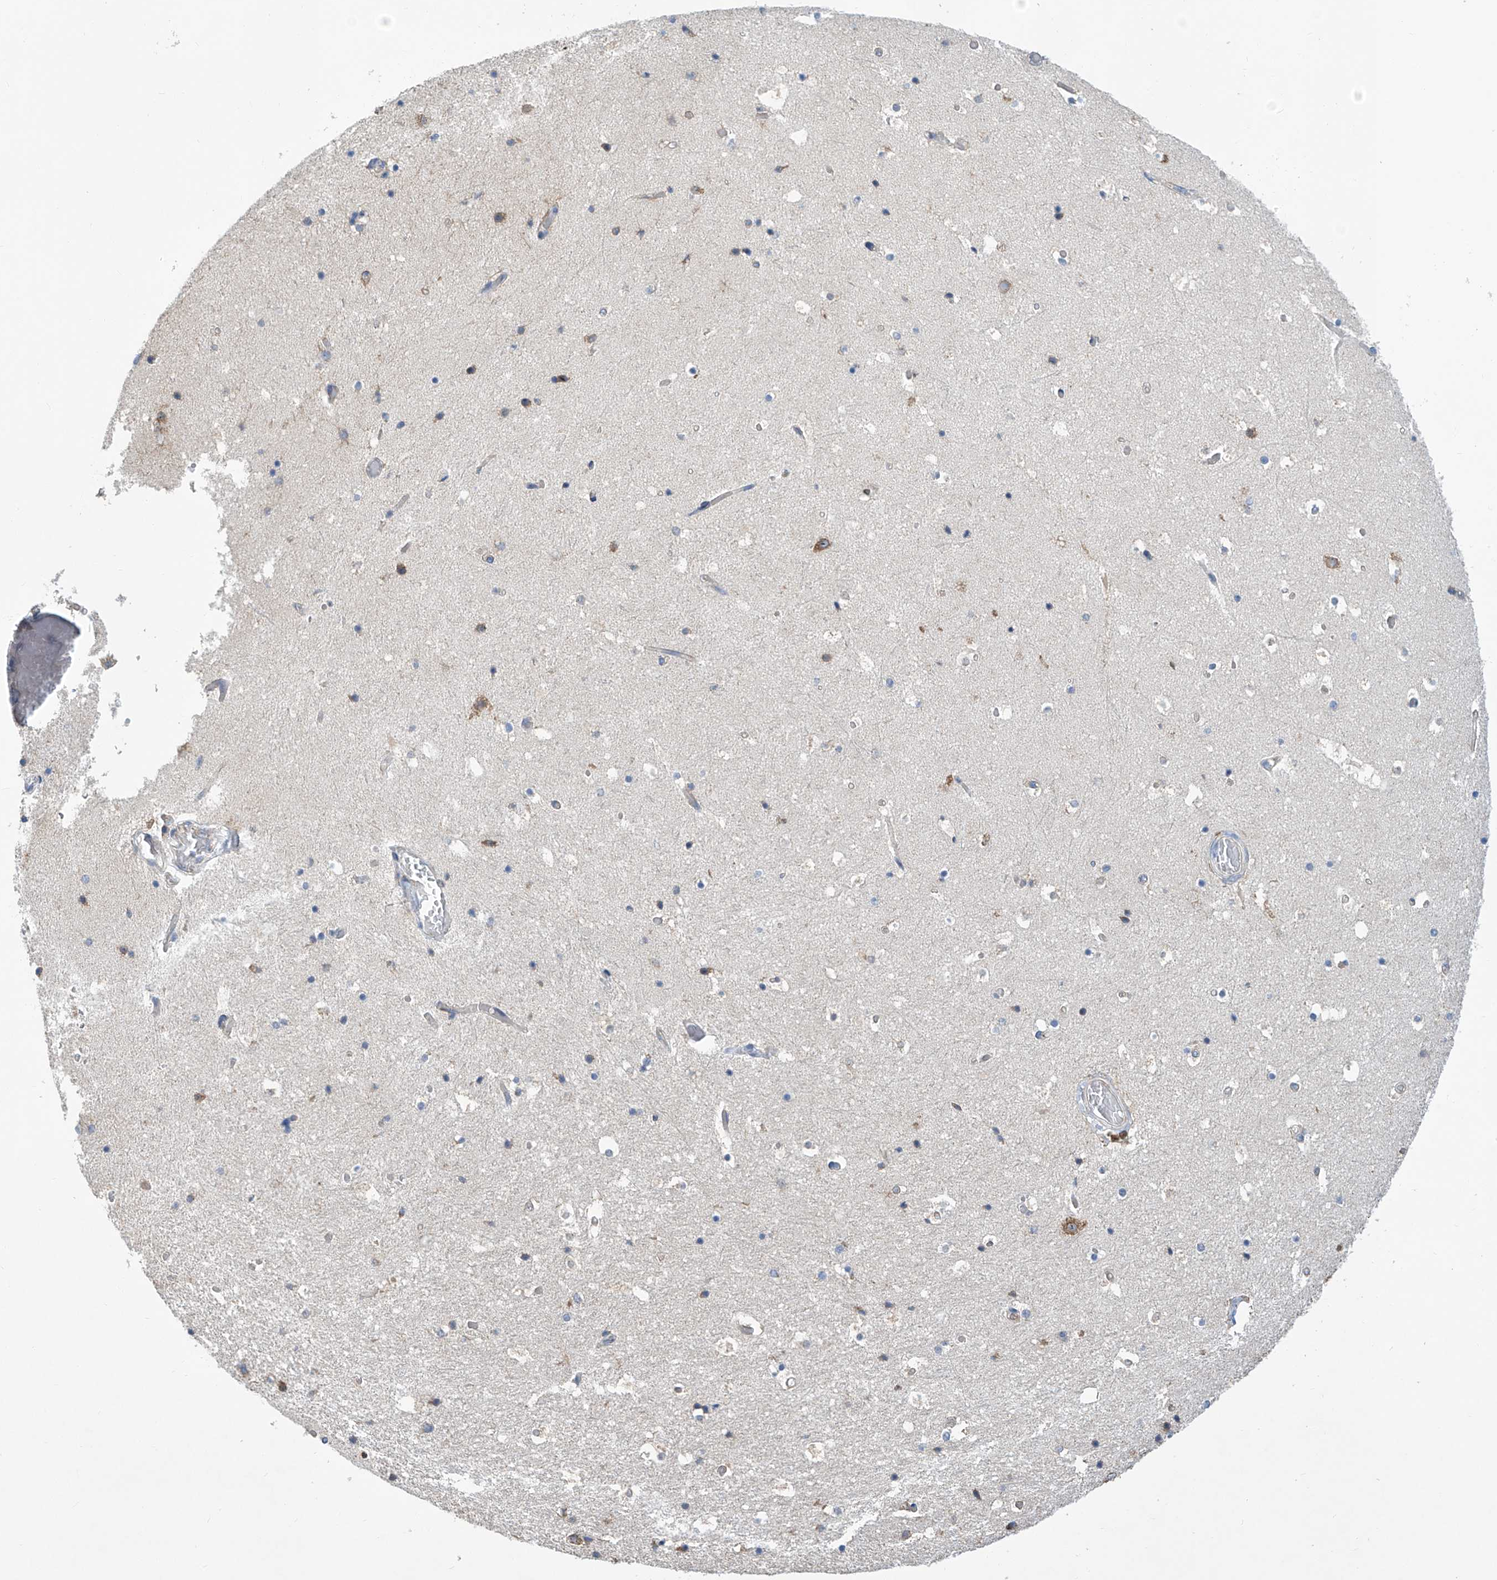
{"staining": {"intensity": "moderate", "quantity": "<25%", "location": "cytoplasmic/membranous"}, "tissue": "hippocampus", "cell_type": "Glial cells", "image_type": "normal", "snomed": [{"axis": "morphology", "description": "Normal tissue, NOS"}, {"axis": "topography", "description": "Hippocampus"}], "caption": "Approximately <25% of glial cells in unremarkable hippocampus demonstrate moderate cytoplasmic/membranous protein expression as visualized by brown immunohistochemical staining.", "gene": "SENP2", "patient": {"sex": "female", "age": 52}}